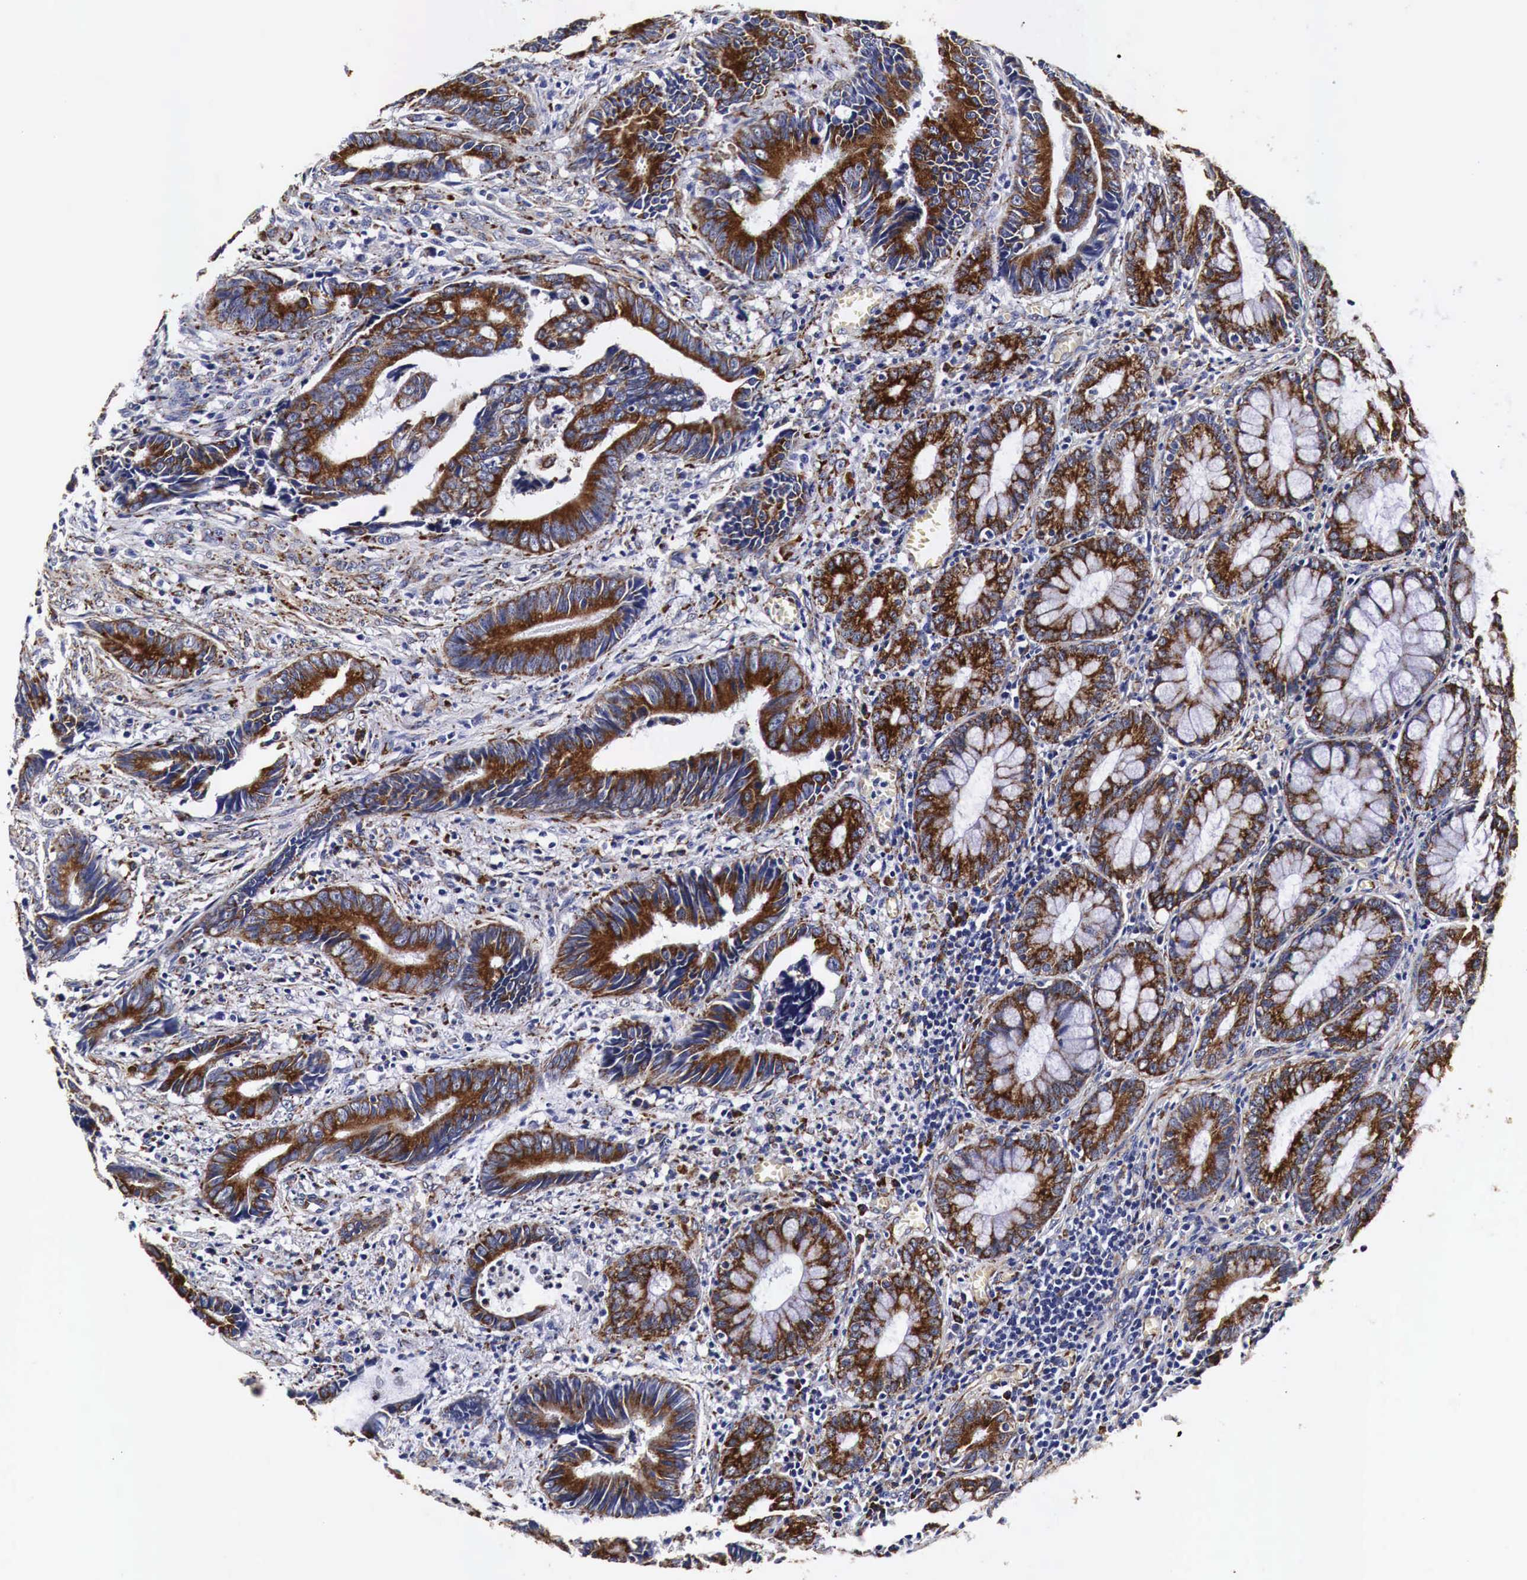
{"staining": {"intensity": "moderate", "quantity": ">75%", "location": "cytoplasmic/membranous"}, "tissue": "colorectal cancer", "cell_type": "Tumor cells", "image_type": "cancer", "snomed": [{"axis": "morphology", "description": "Adenocarcinoma, NOS"}, {"axis": "topography", "description": "Rectum"}], "caption": "Adenocarcinoma (colorectal) tissue demonstrates moderate cytoplasmic/membranous positivity in approximately >75% of tumor cells, visualized by immunohistochemistry.", "gene": "CKAP4", "patient": {"sex": "female", "age": 98}}